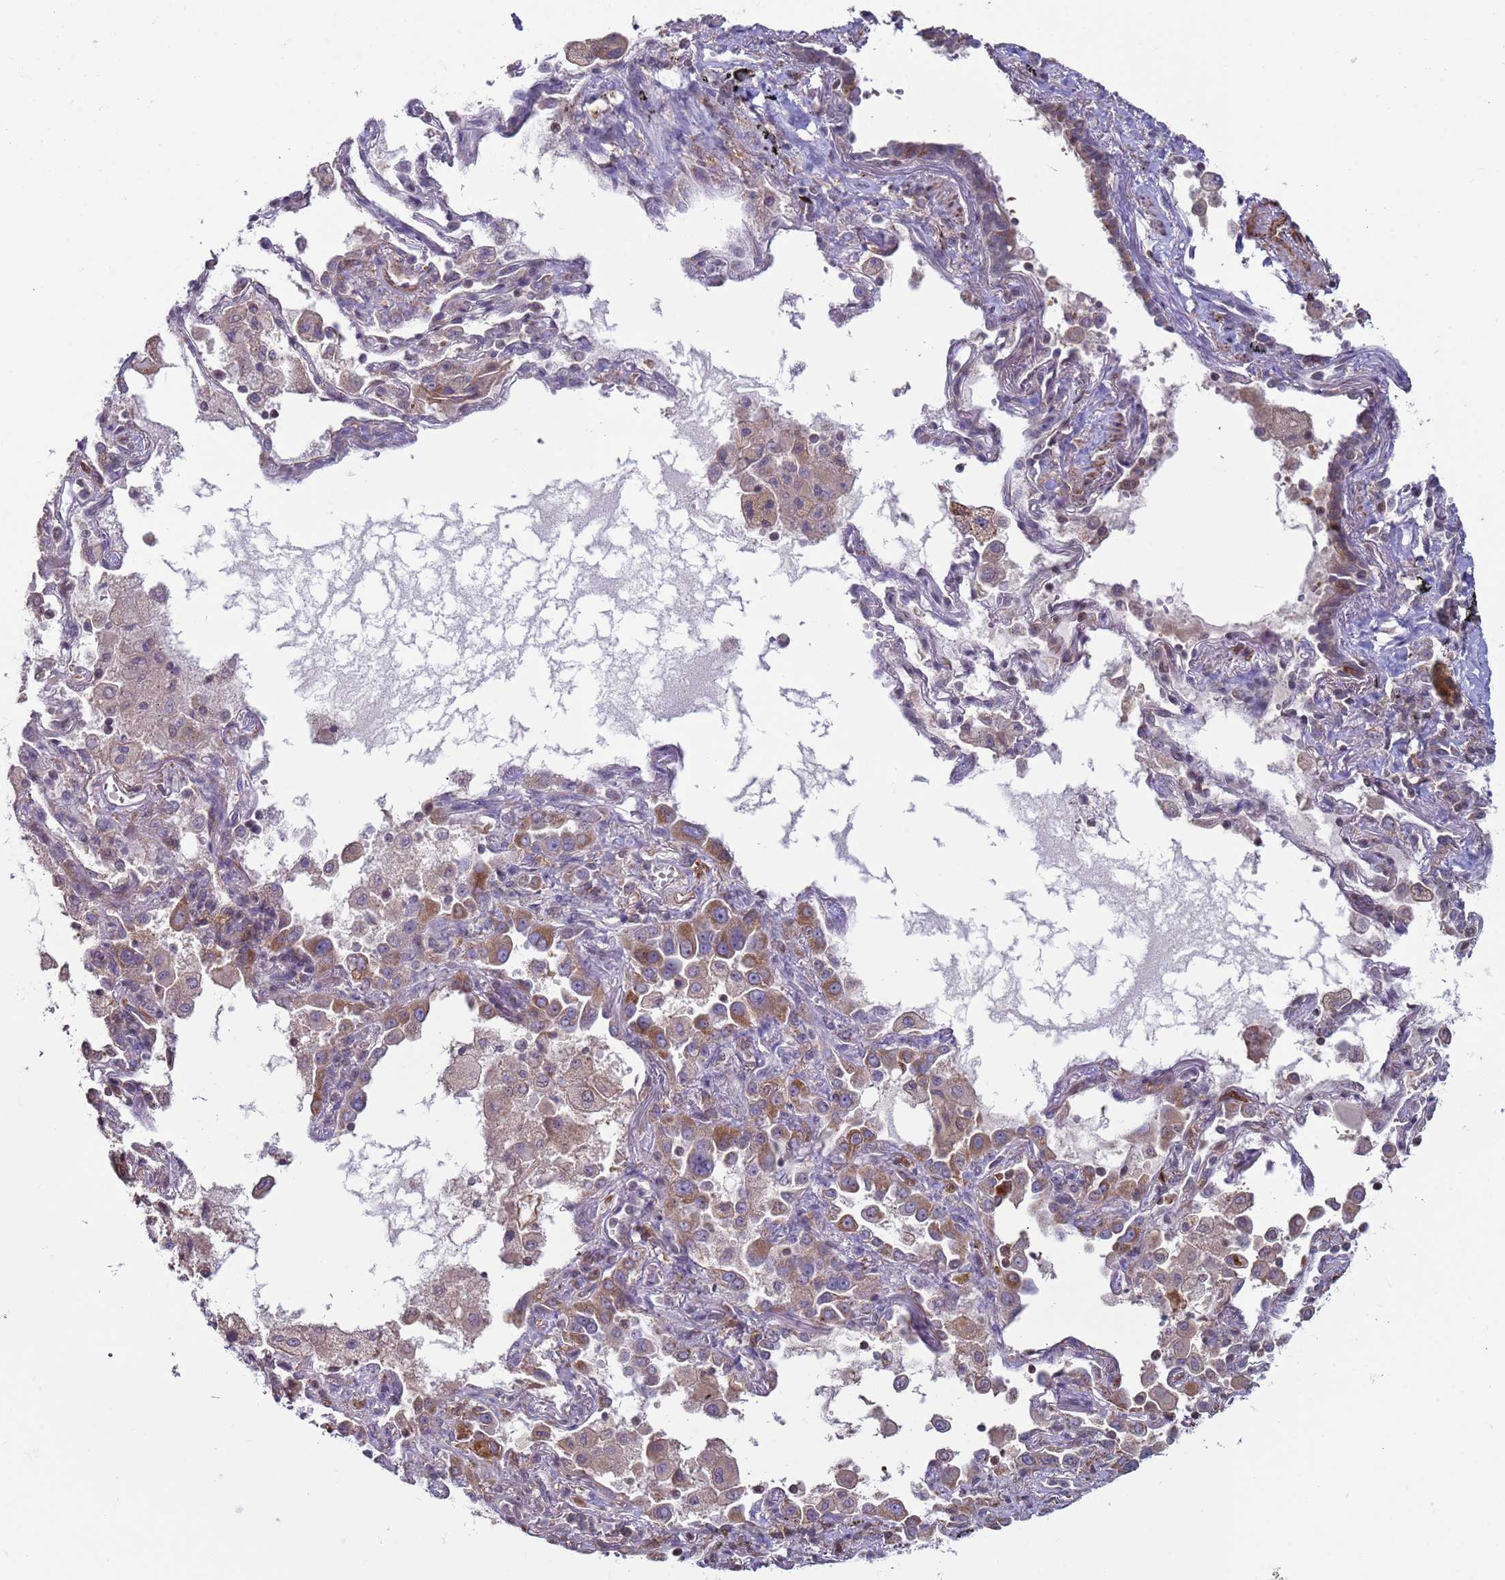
{"staining": {"intensity": "moderate", "quantity": "25%-75%", "location": "cytoplasmic/membranous"}, "tissue": "lung cancer", "cell_type": "Tumor cells", "image_type": "cancer", "snomed": [{"axis": "morphology", "description": "Squamous cell carcinoma, NOS"}, {"axis": "topography", "description": "Lung"}], "caption": "Lung cancer tissue demonstrates moderate cytoplasmic/membranous expression in approximately 25%-75% of tumor cells, visualized by immunohistochemistry.", "gene": "SNAPC4", "patient": {"sex": "female", "age": 73}}